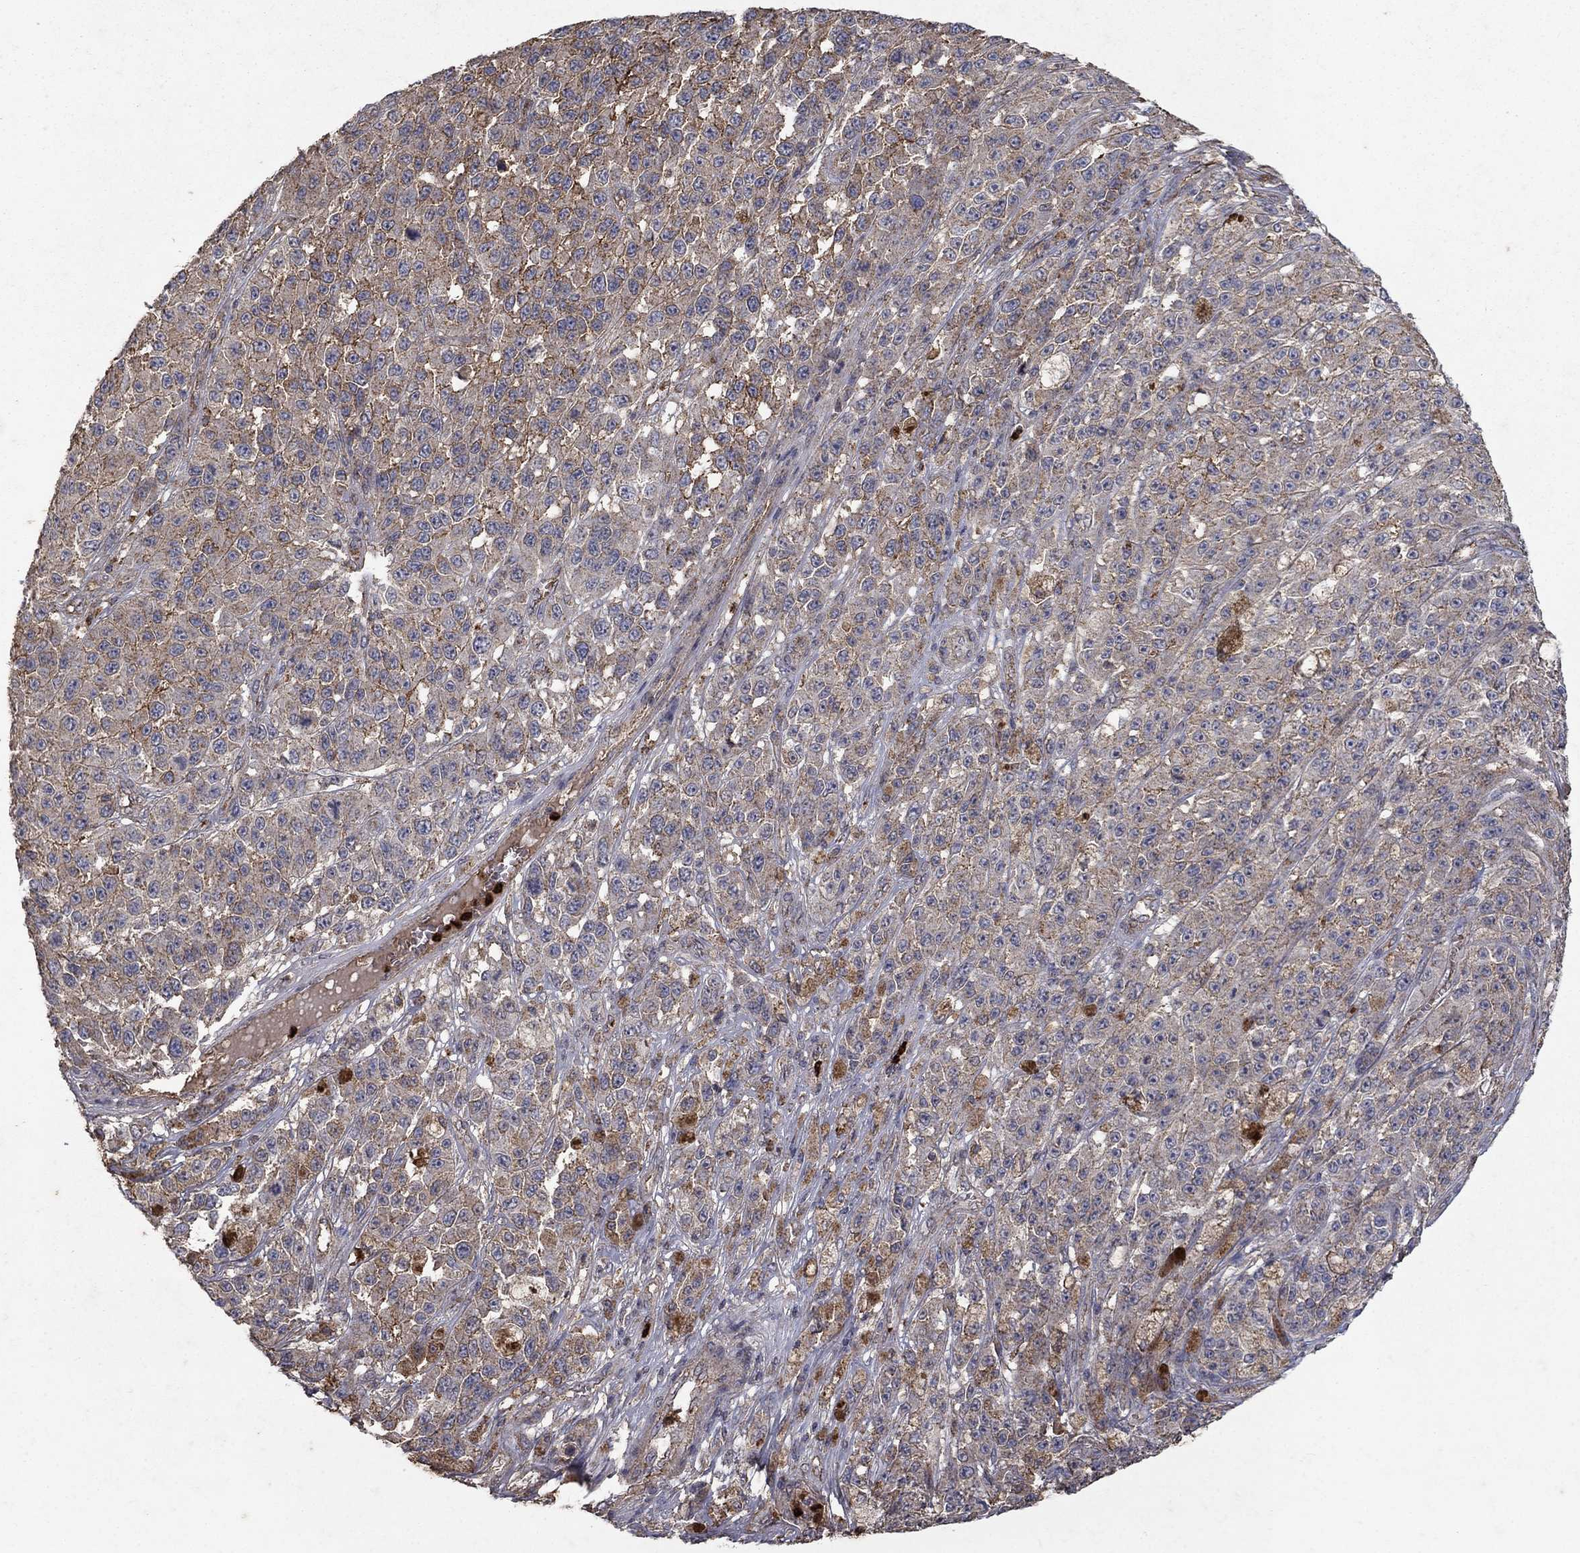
{"staining": {"intensity": "strong", "quantity": "<25%", "location": "cytoplasmic/membranous"}, "tissue": "melanoma", "cell_type": "Tumor cells", "image_type": "cancer", "snomed": [{"axis": "morphology", "description": "Malignant melanoma, NOS"}, {"axis": "topography", "description": "Skin"}], "caption": "Malignant melanoma tissue displays strong cytoplasmic/membranous positivity in approximately <25% of tumor cells", "gene": "CD24", "patient": {"sex": "female", "age": 58}}